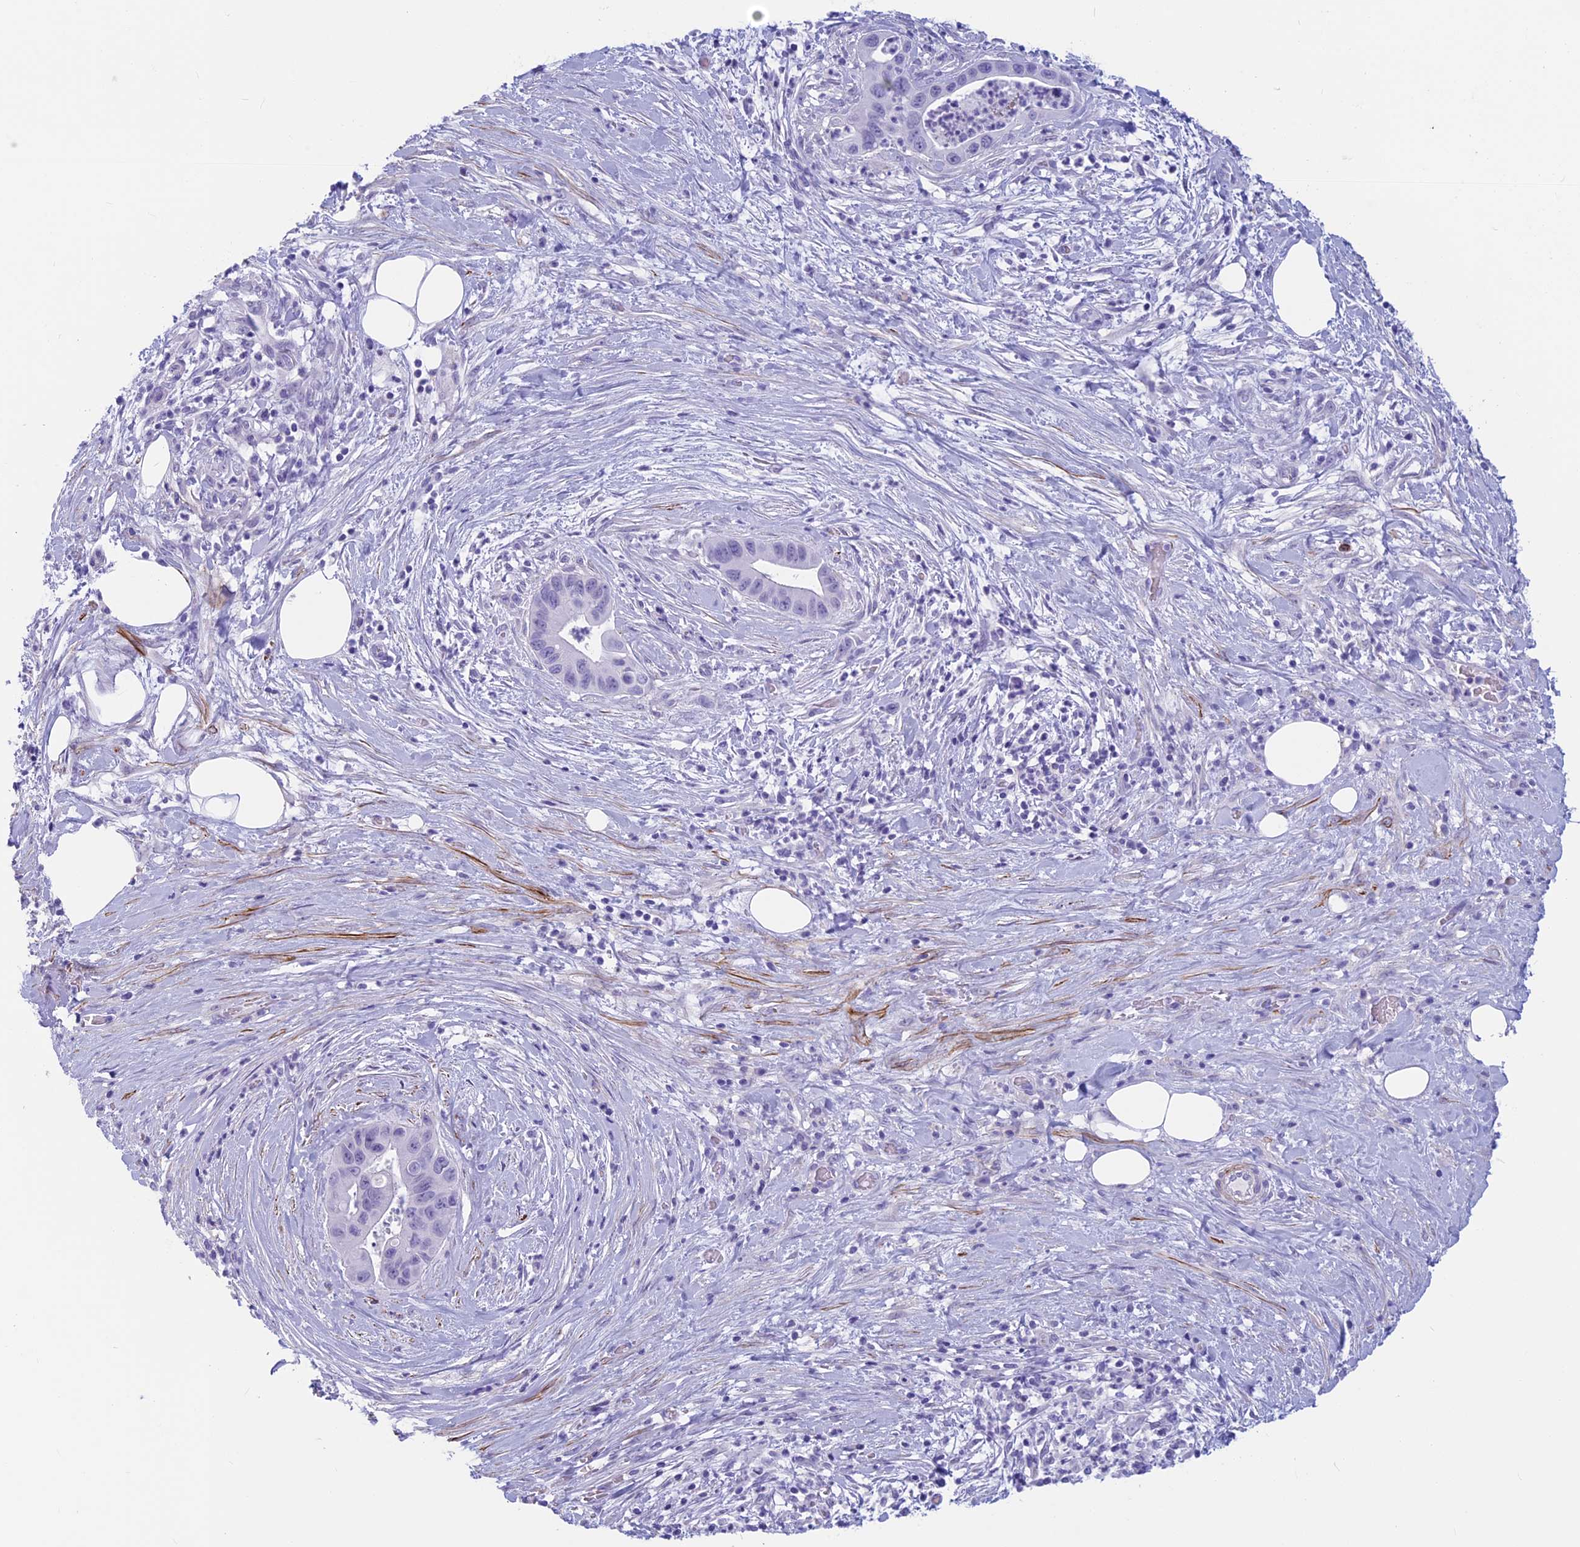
{"staining": {"intensity": "negative", "quantity": "none", "location": "none"}, "tissue": "pancreatic cancer", "cell_type": "Tumor cells", "image_type": "cancer", "snomed": [{"axis": "morphology", "description": "Adenocarcinoma, NOS"}, {"axis": "topography", "description": "Pancreas"}], "caption": "Adenocarcinoma (pancreatic) stained for a protein using IHC reveals no positivity tumor cells.", "gene": "GAPDHS", "patient": {"sex": "male", "age": 73}}